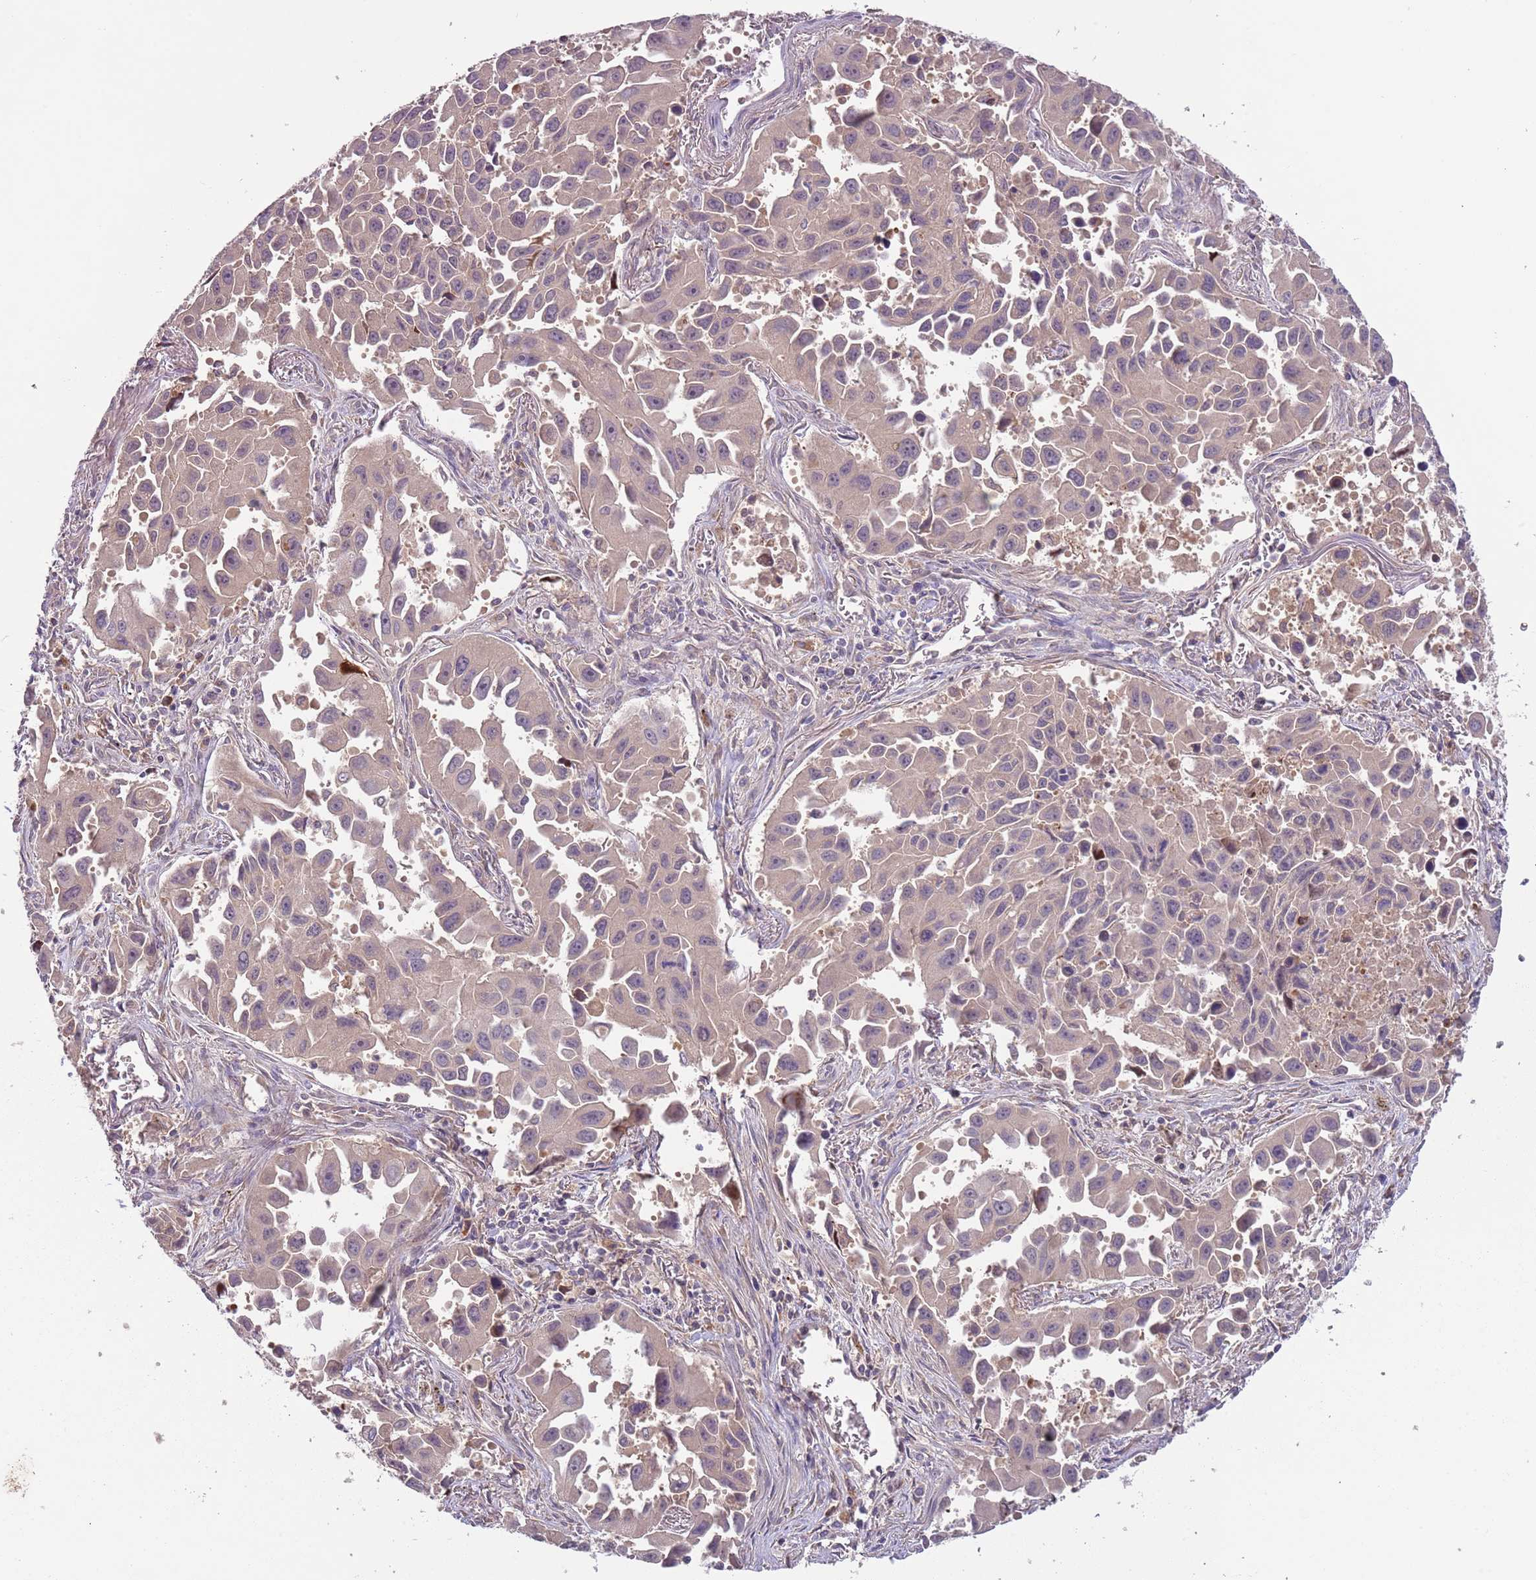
{"staining": {"intensity": "weak", "quantity": "25%-75%", "location": "cytoplasmic/membranous"}, "tissue": "lung cancer", "cell_type": "Tumor cells", "image_type": "cancer", "snomed": [{"axis": "morphology", "description": "Adenocarcinoma, NOS"}, {"axis": "topography", "description": "Lung"}], "caption": "There is low levels of weak cytoplasmic/membranous expression in tumor cells of adenocarcinoma (lung), as demonstrated by immunohistochemical staining (brown color).", "gene": "FECH", "patient": {"sex": "male", "age": 66}}